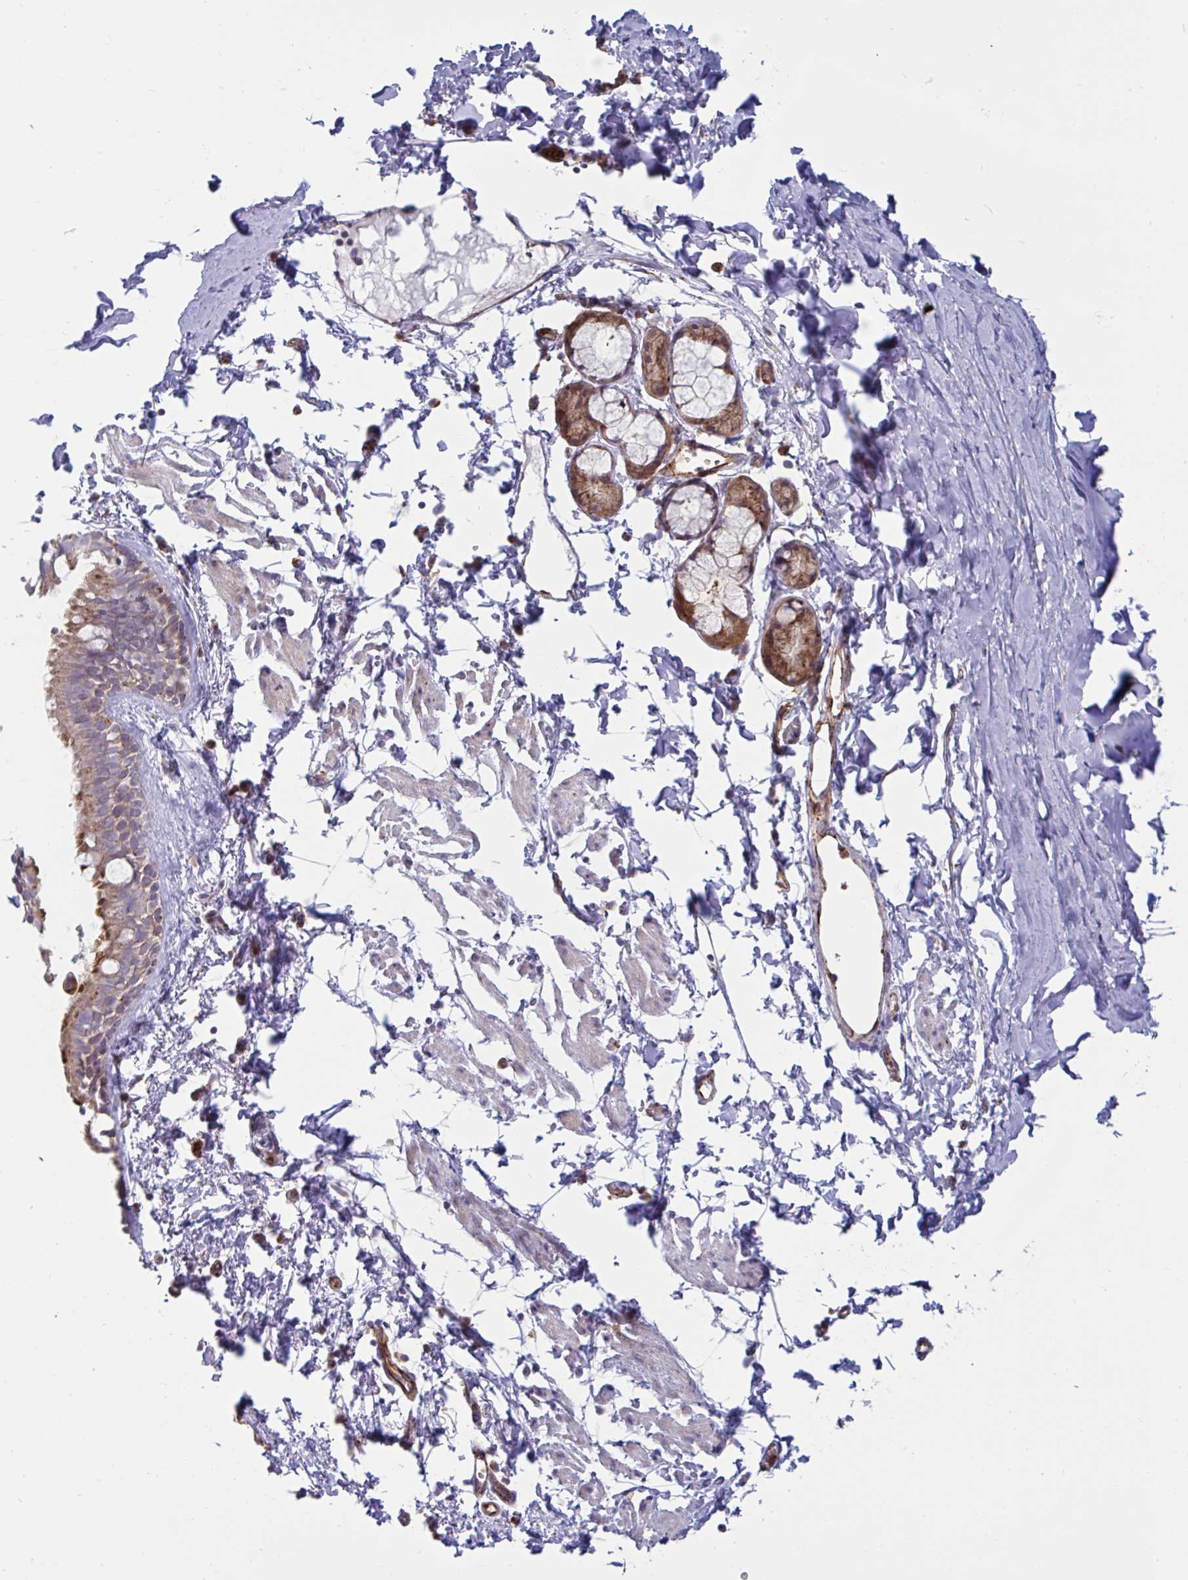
{"staining": {"intensity": "moderate", "quantity": "25%-75%", "location": "cytoplasmic/membranous"}, "tissue": "bronchus", "cell_type": "Respiratory epithelial cells", "image_type": "normal", "snomed": [{"axis": "morphology", "description": "Normal tissue, NOS"}, {"axis": "topography", "description": "Cartilage tissue"}, {"axis": "topography", "description": "Bronchus"}], "caption": "Immunohistochemistry photomicrograph of benign human bronchus stained for a protein (brown), which displays medium levels of moderate cytoplasmic/membranous positivity in about 25%-75% of respiratory epithelial cells.", "gene": "SLC9A6", "patient": {"sex": "female", "age": 59}}